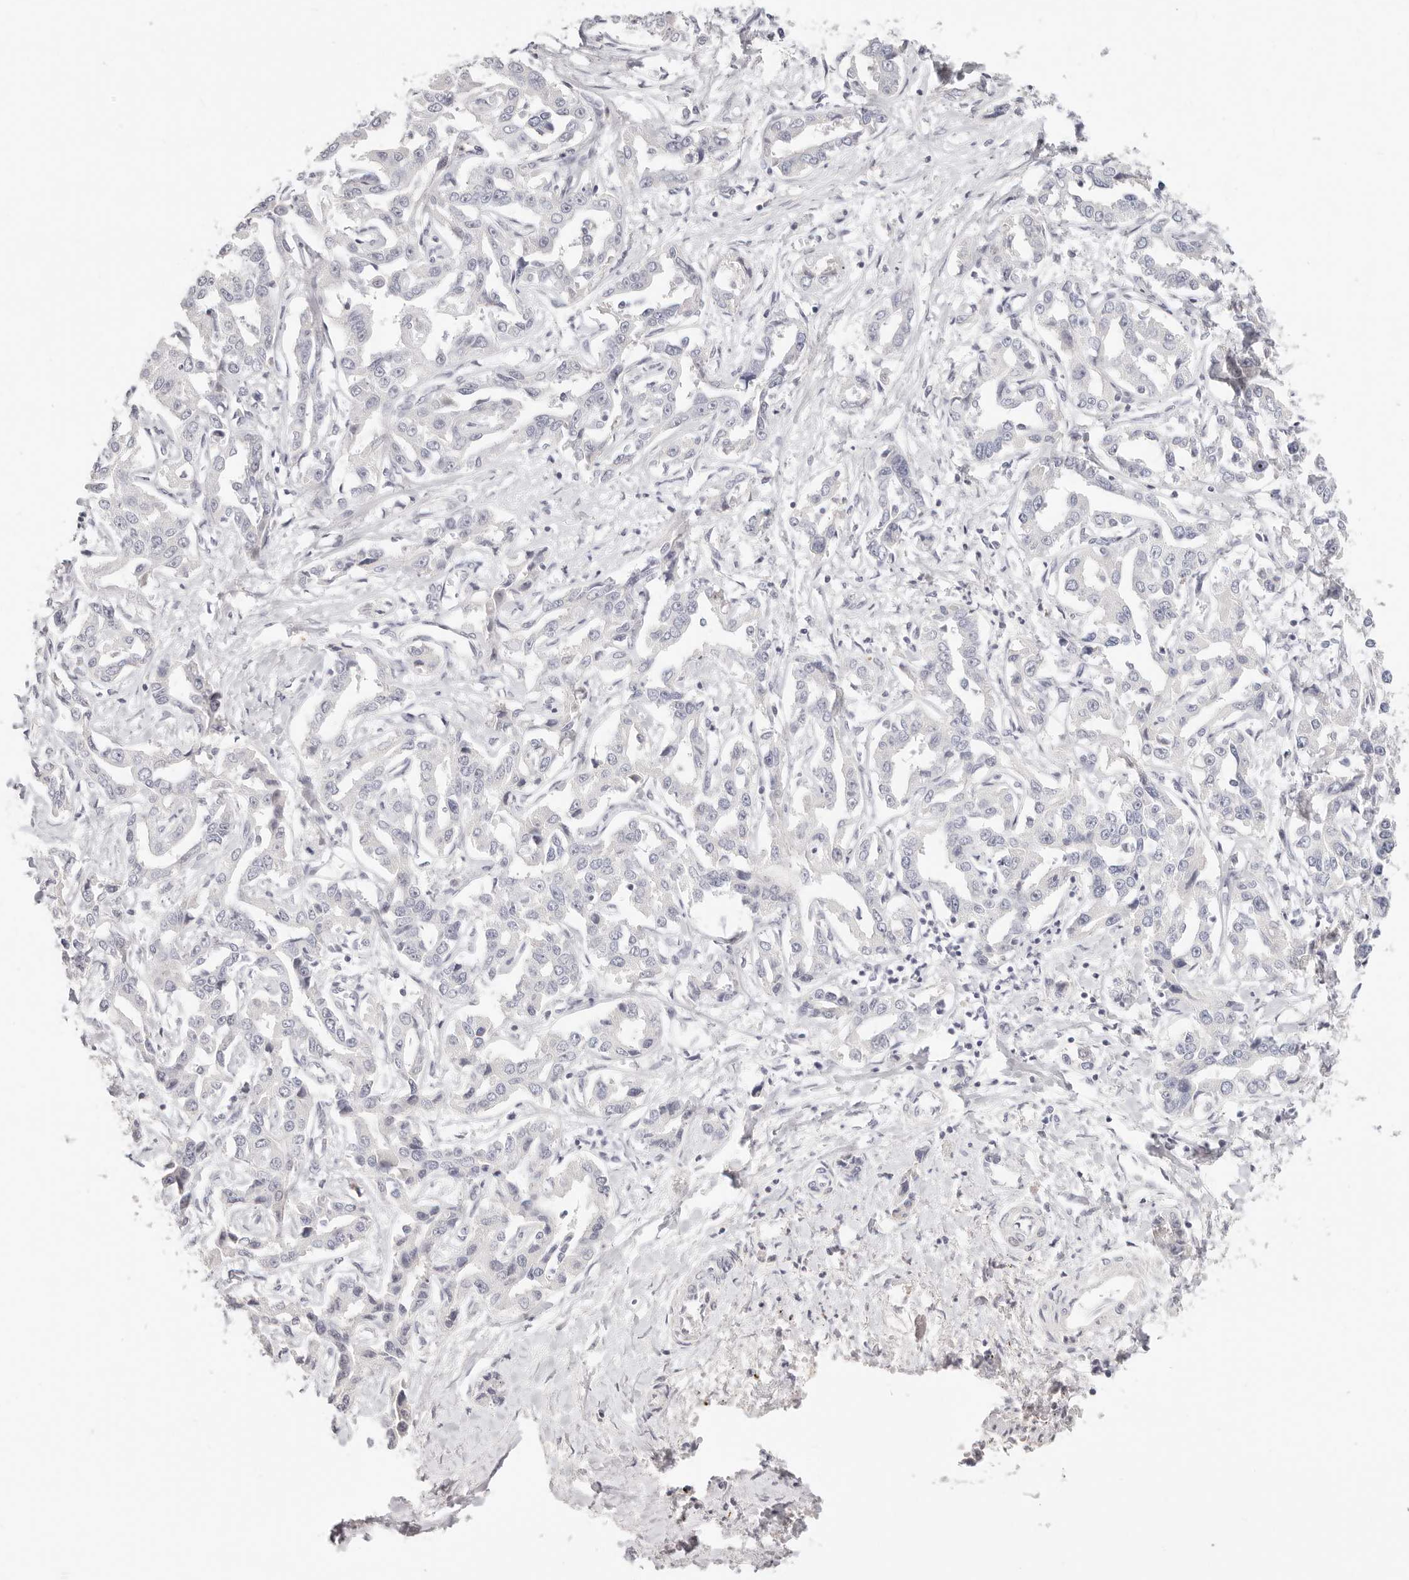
{"staining": {"intensity": "negative", "quantity": "none", "location": "none"}, "tissue": "liver cancer", "cell_type": "Tumor cells", "image_type": "cancer", "snomed": [{"axis": "morphology", "description": "Cholangiocarcinoma"}, {"axis": "topography", "description": "Liver"}], "caption": "High power microscopy photomicrograph of an immunohistochemistry (IHC) micrograph of liver cholangiocarcinoma, revealing no significant expression in tumor cells.", "gene": "ASCL1", "patient": {"sex": "male", "age": 59}}